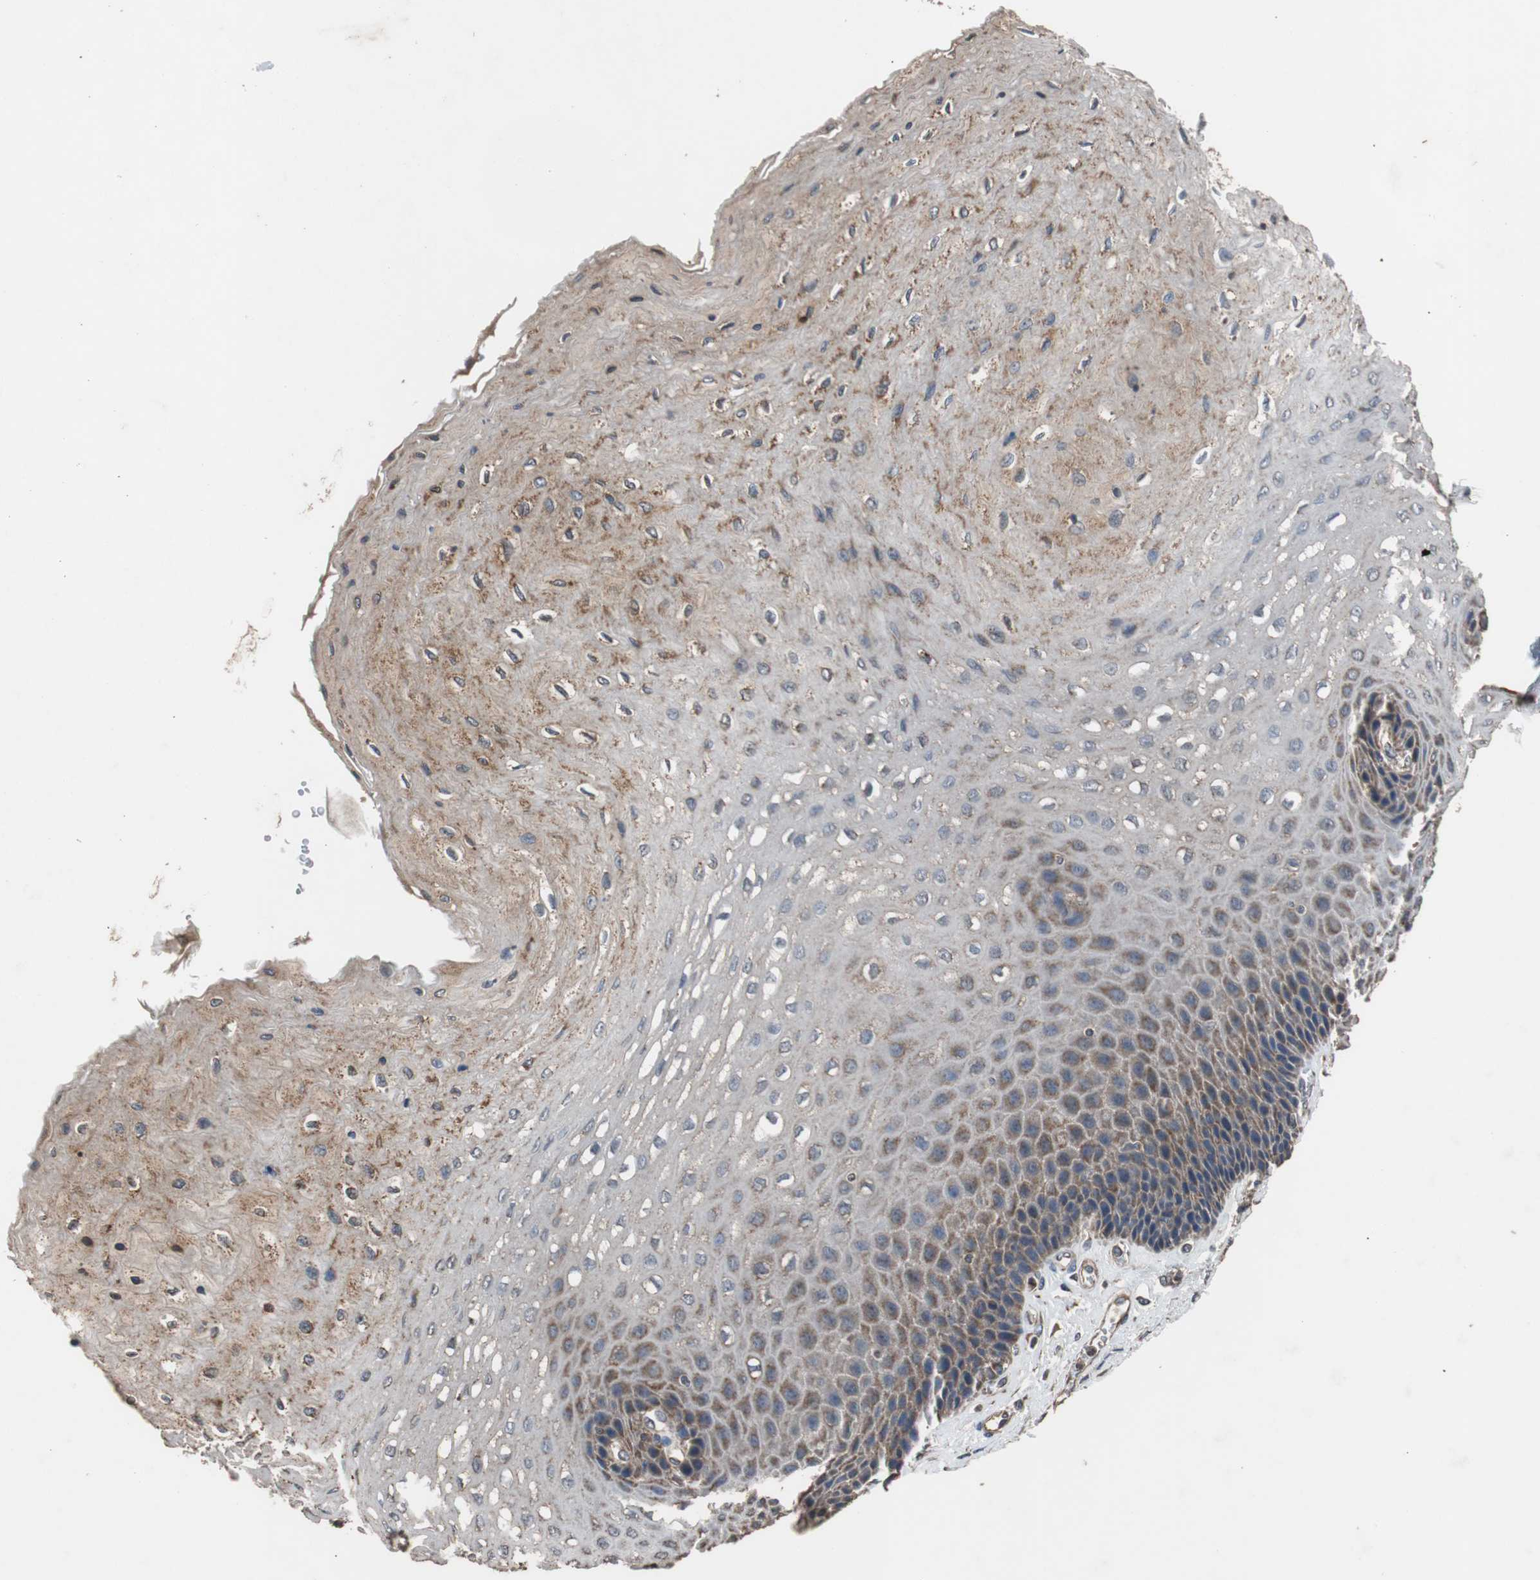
{"staining": {"intensity": "moderate", "quantity": ">75%", "location": "cytoplasmic/membranous"}, "tissue": "esophagus", "cell_type": "Squamous epithelial cells", "image_type": "normal", "snomed": [{"axis": "morphology", "description": "Normal tissue, NOS"}, {"axis": "topography", "description": "Esophagus"}], "caption": "This is an image of immunohistochemistry (IHC) staining of normal esophagus, which shows moderate expression in the cytoplasmic/membranous of squamous epithelial cells.", "gene": "PITRM1", "patient": {"sex": "female", "age": 72}}